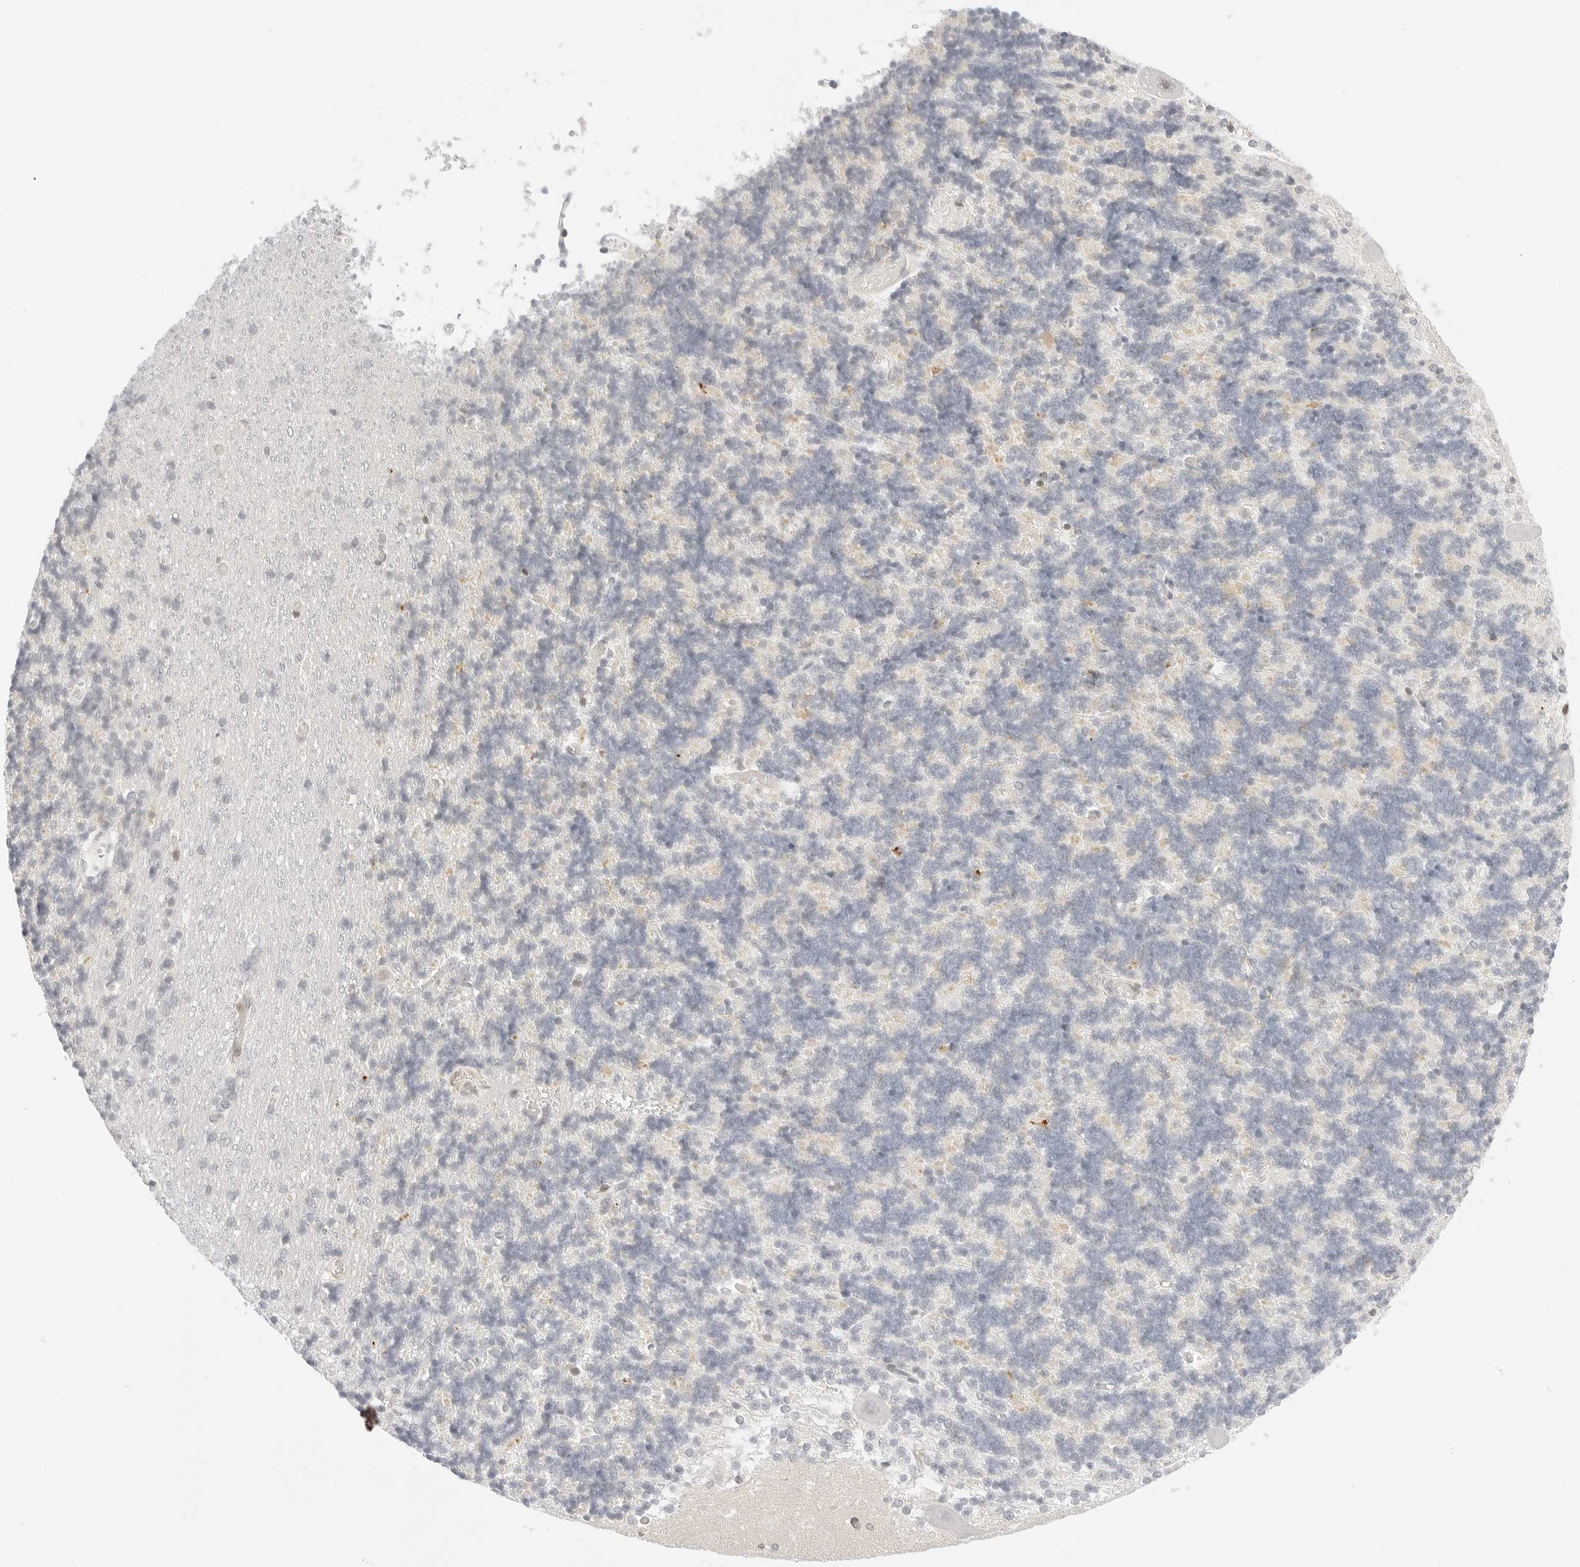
{"staining": {"intensity": "weak", "quantity": "<25%", "location": "cytoplasmic/membranous"}, "tissue": "cerebellum", "cell_type": "Cells in granular layer", "image_type": "normal", "snomed": [{"axis": "morphology", "description": "Normal tissue, NOS"}, {"axis": "topography", "description": "Cerebellum"}], "caption": "Protein analysis of benign cerebellum reveals no significant staining in cells in granular layer.", "gene": "TEKT2", "patient": {"sex": "male", "age": 37}}